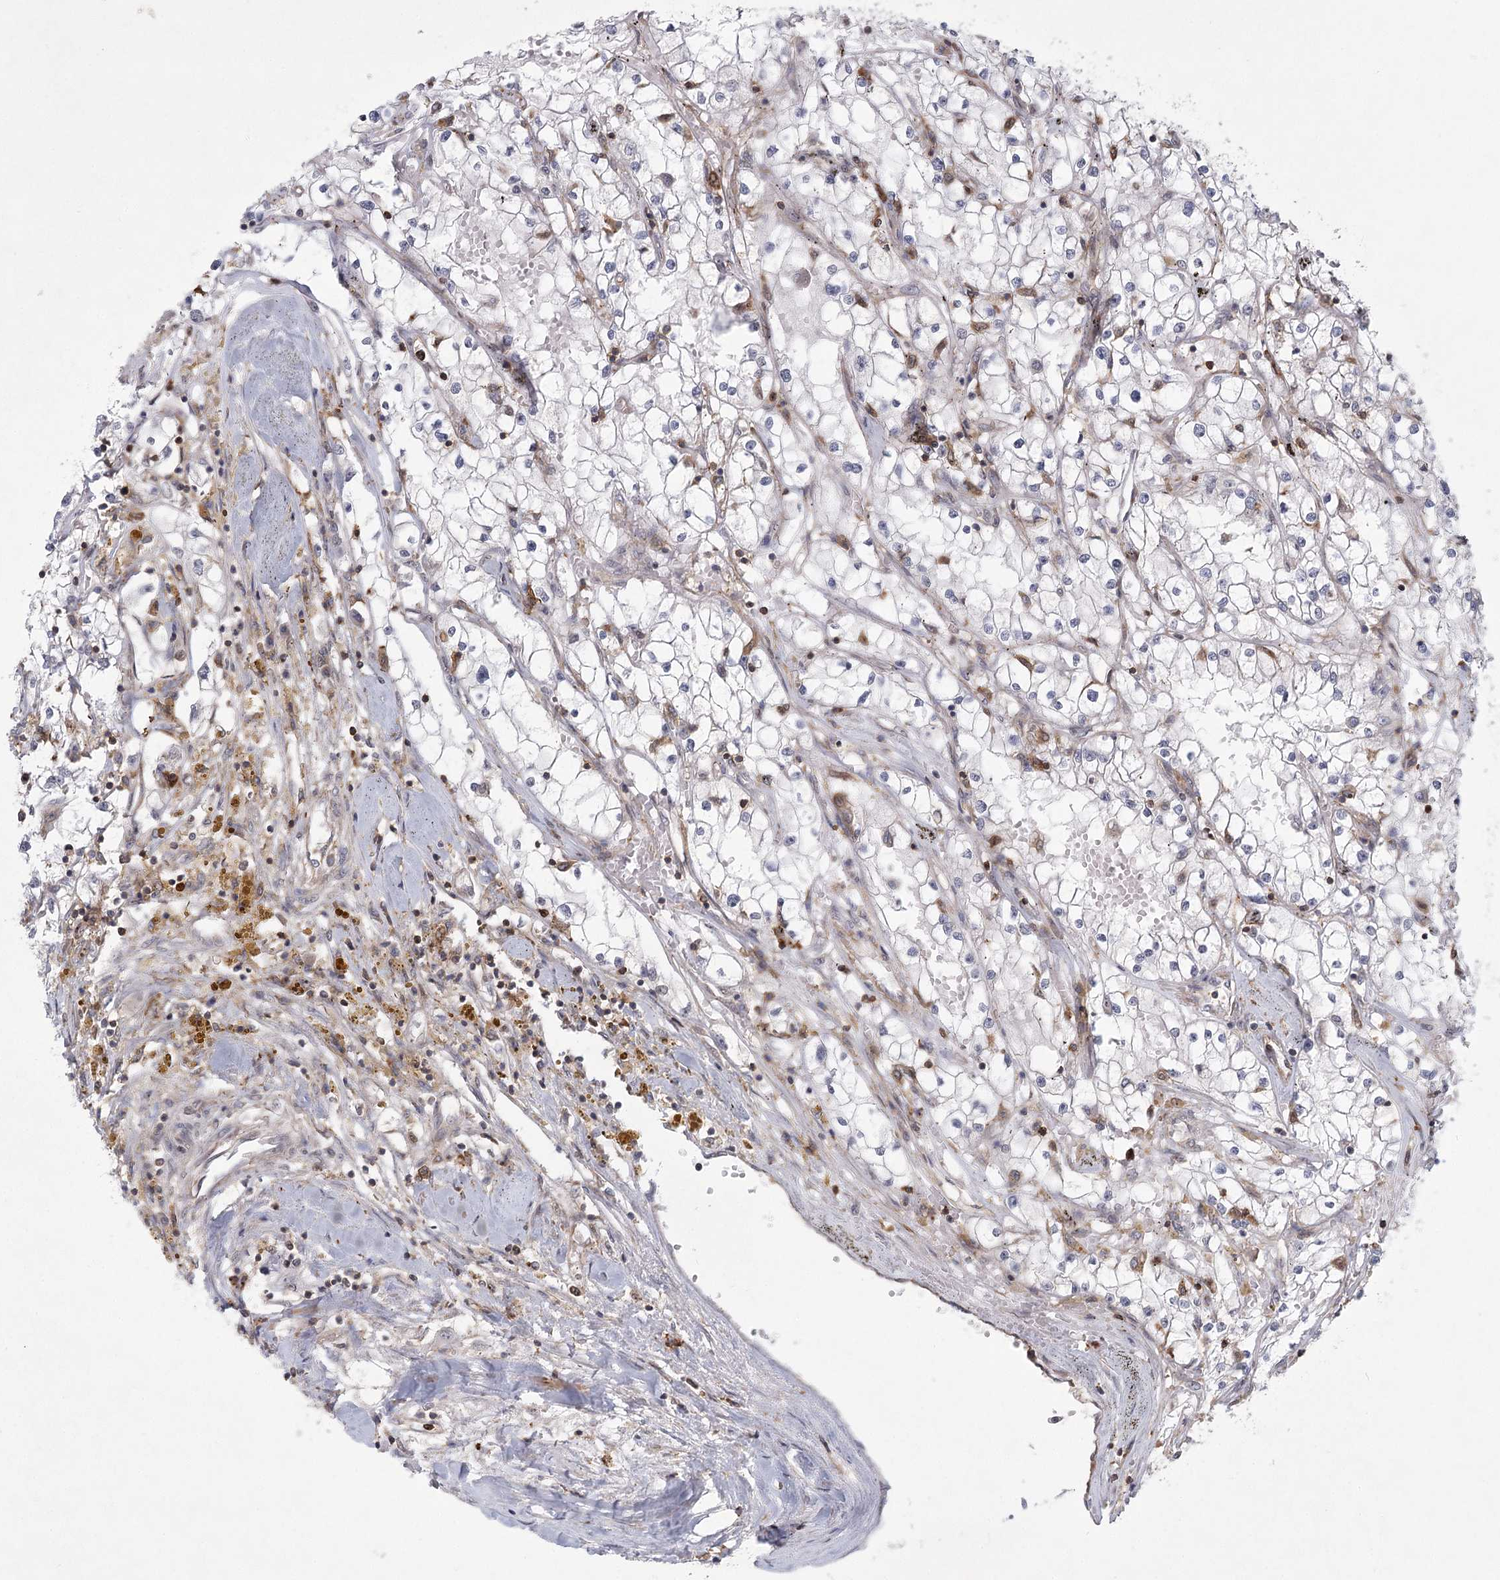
{"staining": {"intensity": "negative", "quantity": "none", "location": "none"}, "tissue": "renal cancer", "cell_type": "Tumor cells", "image_type": "cancer", "snomed": [{"axis": "morphology", "description": "Adenocarcinoma, NOS"}, {"axis": "topography", "description": "Kidney"}], "caption": "An image of renal cancer (adenocarcinoma) stained for a protein demonstrates no brown staining in tumor cells.", "gene": "MEPE", "patient": {"sex": "male", "age": 56}}